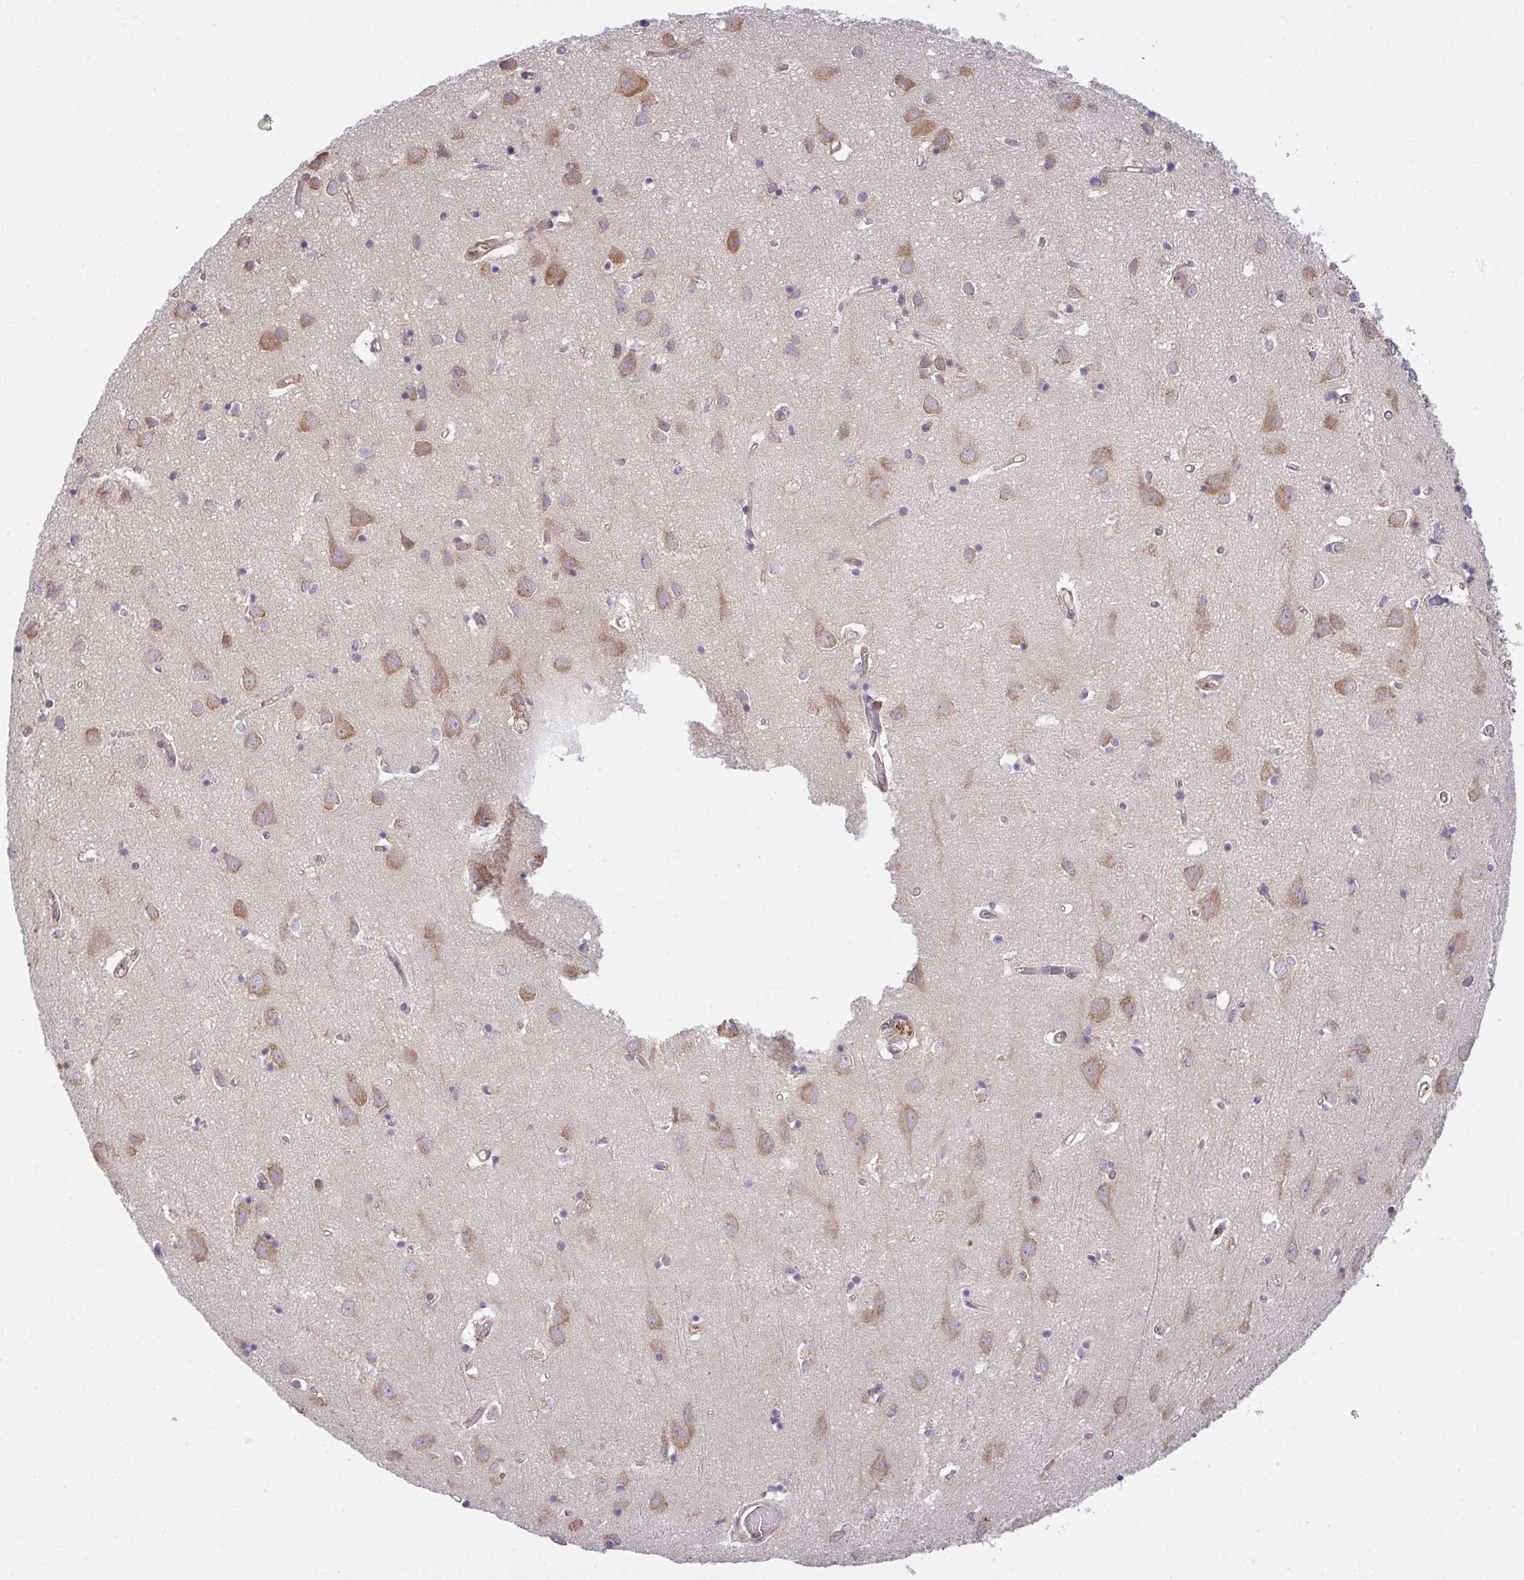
{"staining": {"intensity": "weak", "quantity": ">75%", "location": "cytoplasmic/membranous"}, "tissue": "cerebral cortex", "cell_type": "Endothelial cells", "image_type": "normal", "snomed": [{"axis": "morphology", "description": "Normal tissue, NOS"}, {"axis": "topography", "description": "Cerebral cortex"}], "caption": "The immunohistochemical stain shows weak cytoplasmic/membranous positivity in endothelial cells of benign cerebral cortex. Immunohistochemistry (ihc) stains the protein of interest in brown and the nuclei are stained blue.", "gene": "TMEM229A", "patient": {"sex": "male", "age": 70}}